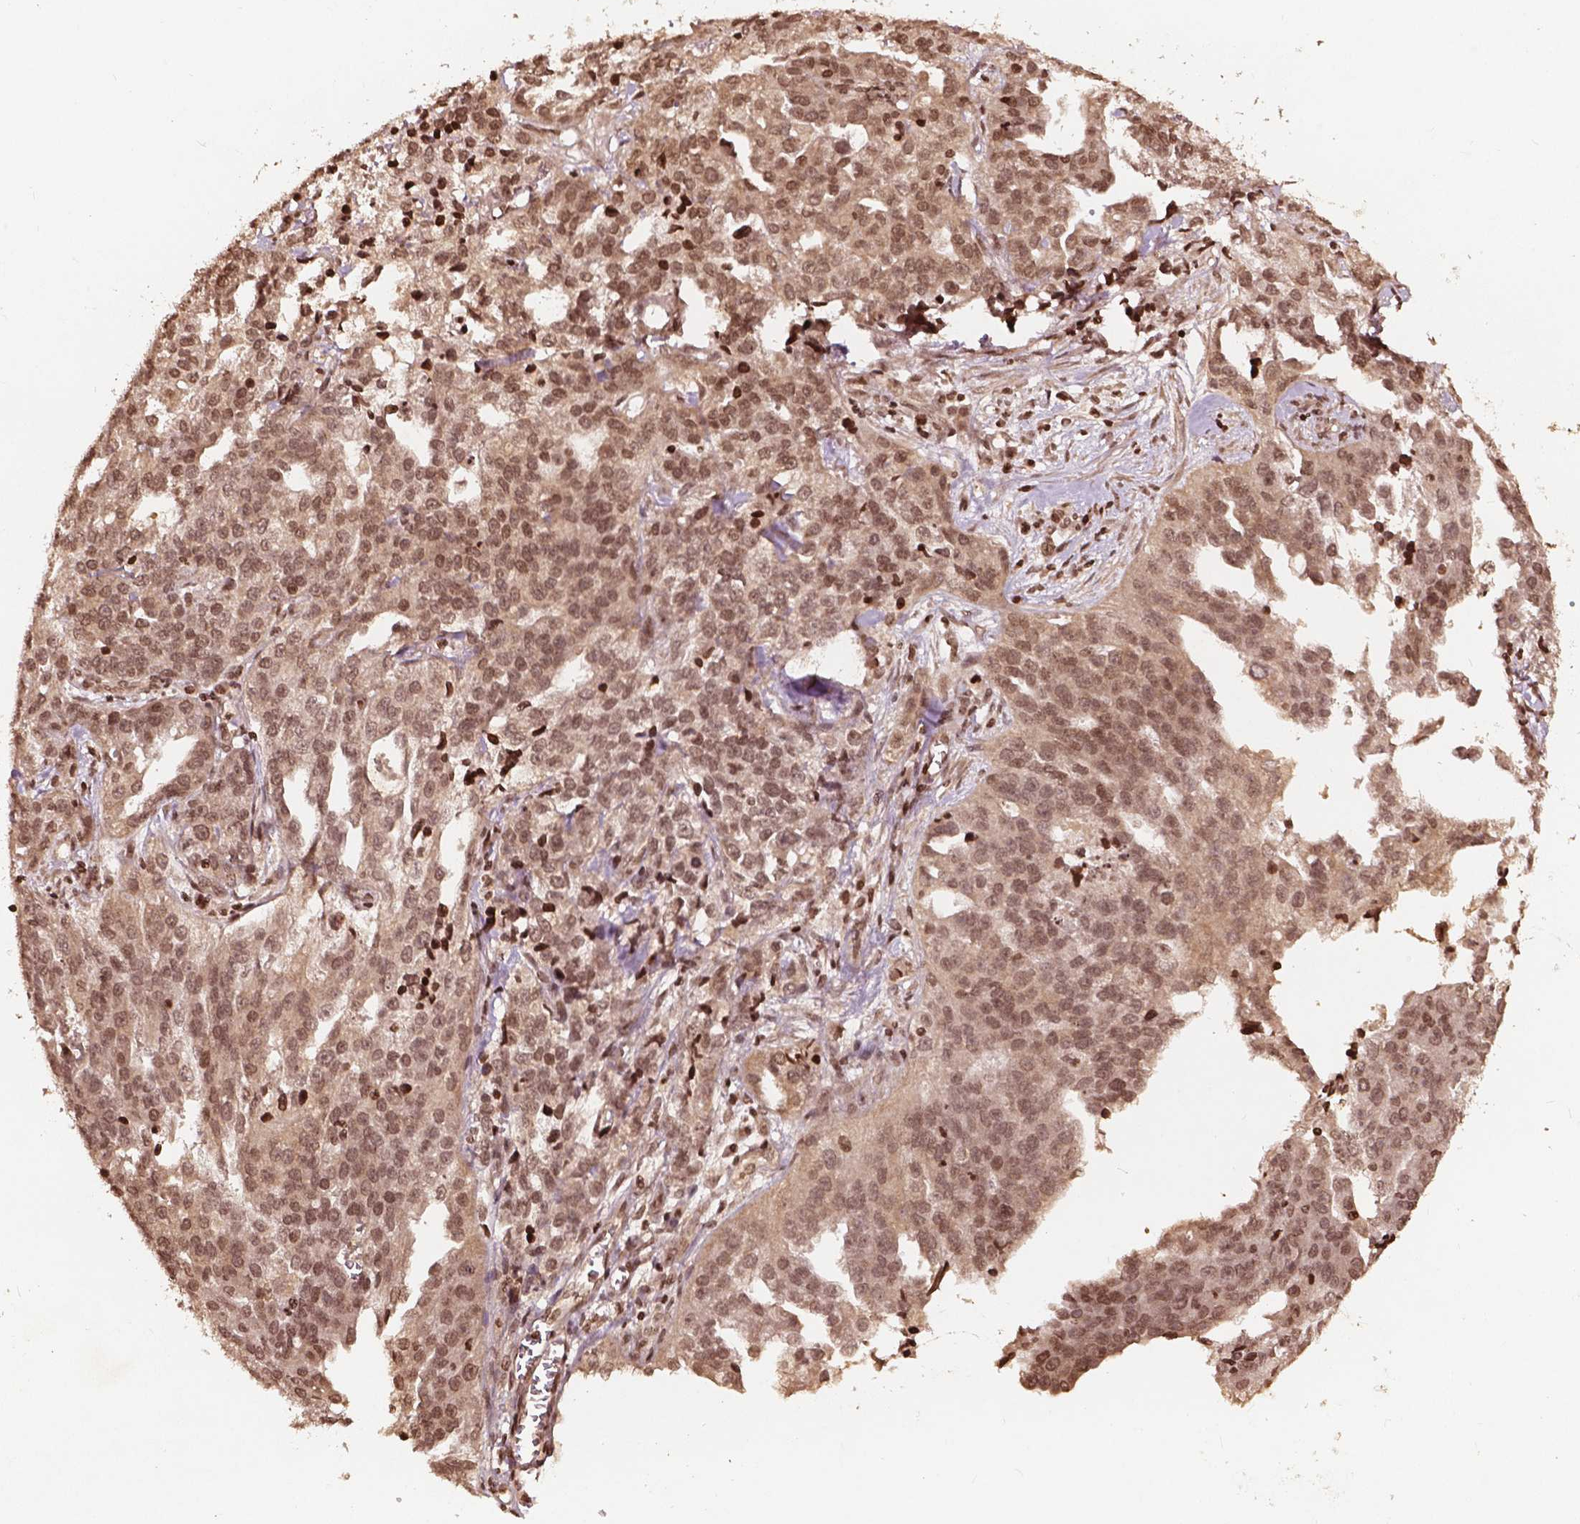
{"staining": {"intensity": "moderate", "quantity": ">75%", "location": "nuclear"}, "tissue": "ovarian cancer", "cell_type": "Tumor cells", "image_type": "cancer", "snomed": [{"axis": "morphology", "description": "Cystadenocarcinoma, serous, NOS"}, {"axis": "topography", "description": "Ovary"}], "caption": "Protein staining of ovarian cancer tissue shows moderate nuclear staining in approximately >75% of tumor cells. (IHC, brightfield microscopy, high magnification).", "gene": "H3C14", "patient": {"sex": "female", "age": 75}}